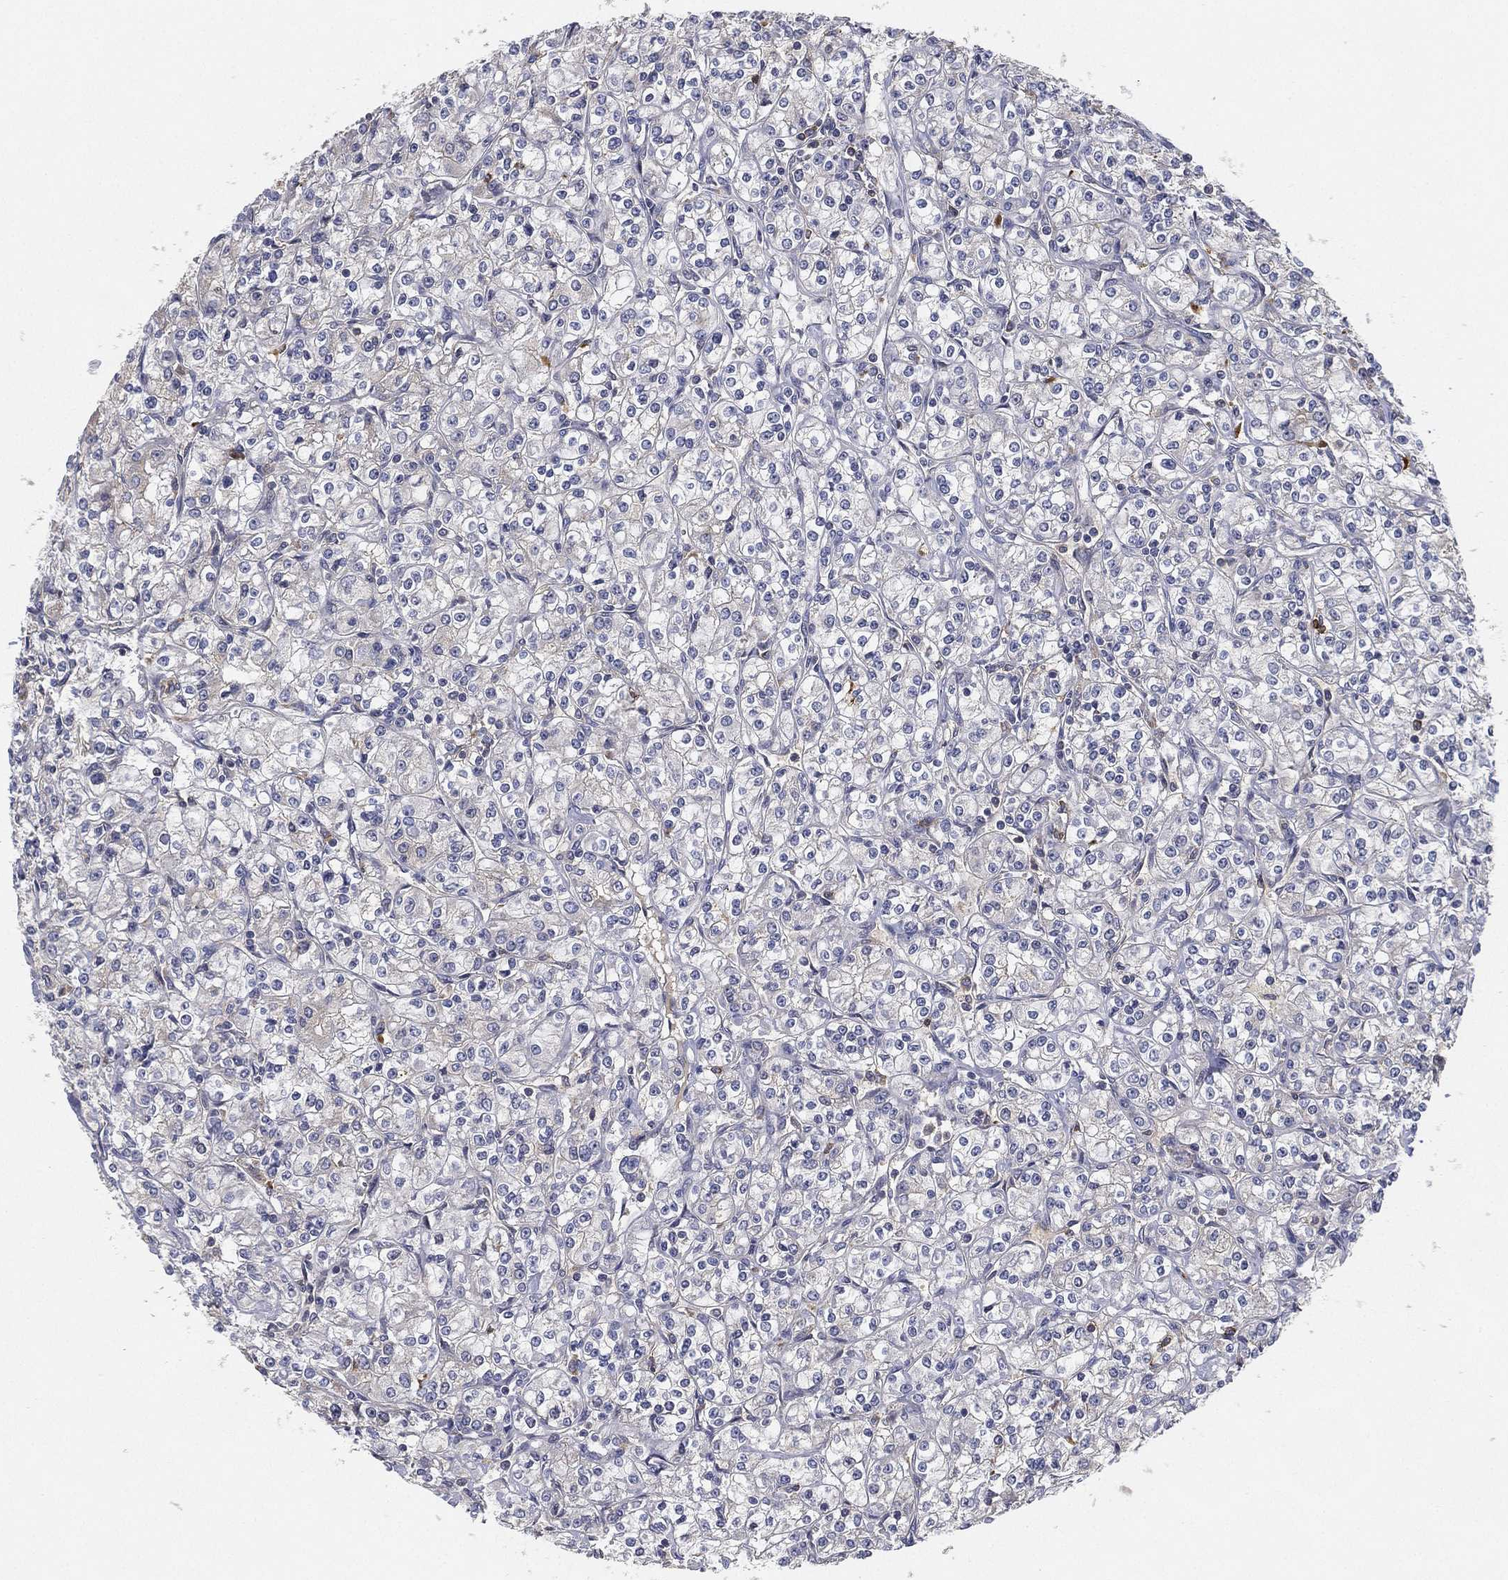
{"staining": {"intensity": "negative", "quantity": "none", "location": "none"}, "tissue": "renal cancer", "cell_type": "Tumor cells", "image_type": "cancer", "snomed": [{"axis": "morphology", "description": "Adenocarcinoma, NOS"}, {"axis": "topography", "description": "Kidney"}], "caption": "This image is of renal adenocarcinoma stained with immunohistochemistry (IHC) to label a protein in brown with the nuclei are counter-stained blue. There is no expression in tumor cells.", "gene": "CFAP251", "patient": {"sex": "male", "age": 77}}